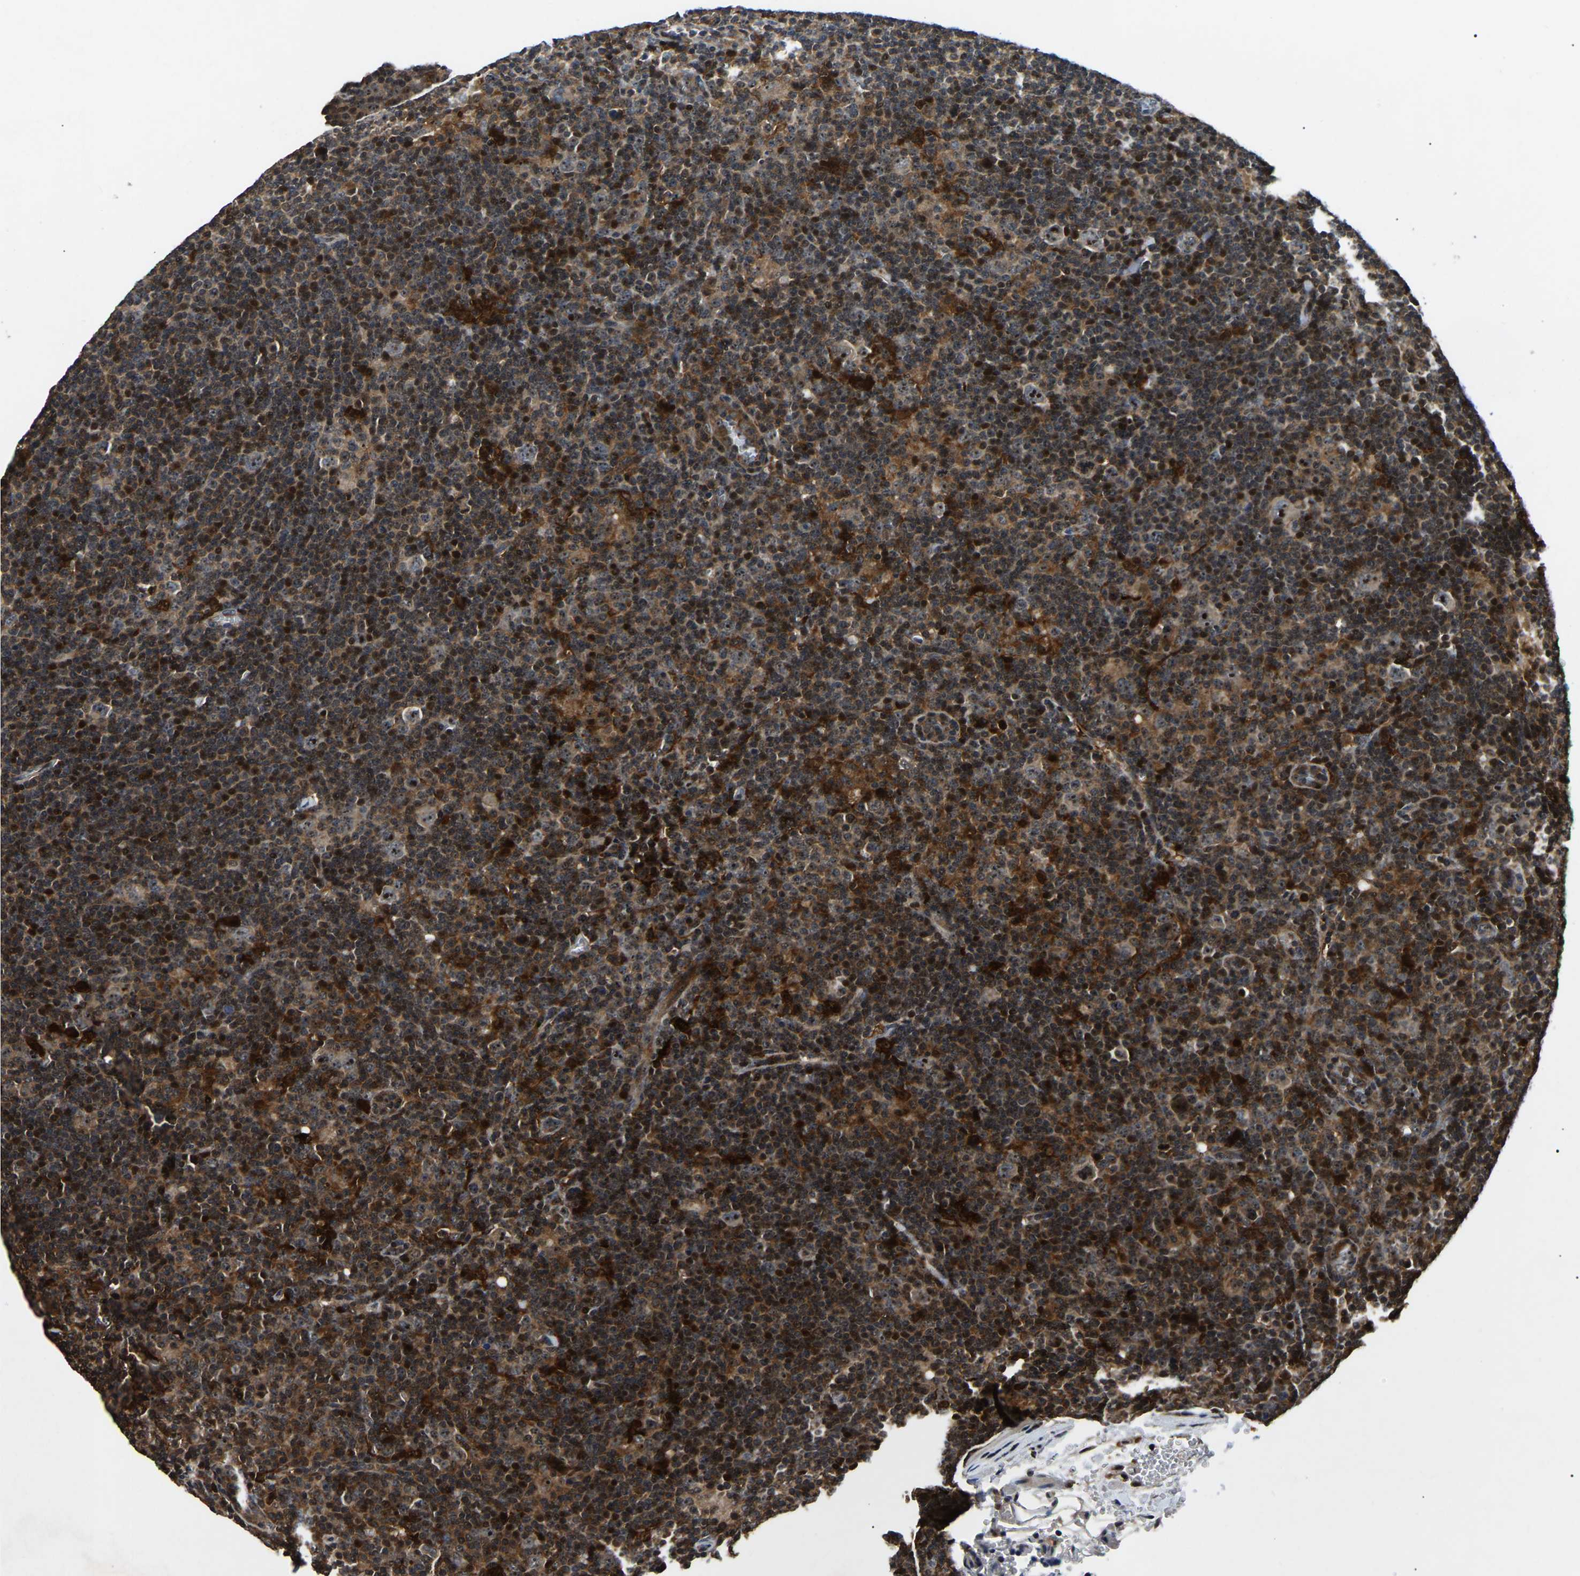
{"staining": {"intensity": "moderate", "quantity": ">75%", "location": "cytoplasmic/membranous,nuclear"}, "tissue": "lymphoma", "cell_type": "Tumor cells", "image_type": "cancer", "snomed": [{"axis": "morphology", "description": "Hodgkin's disease, NOS"}, {"axis": "topography", "description": "Lymph node"}], "caption": "Moderate cytoplasmic/membranous and nuclear protein expression is identified in approximately >75% of tumor cells in Hodgkin's disease. Nuclei are stained in blue.", "gene": "RBM28", "patient": {"sex": "female", "age": 57}}